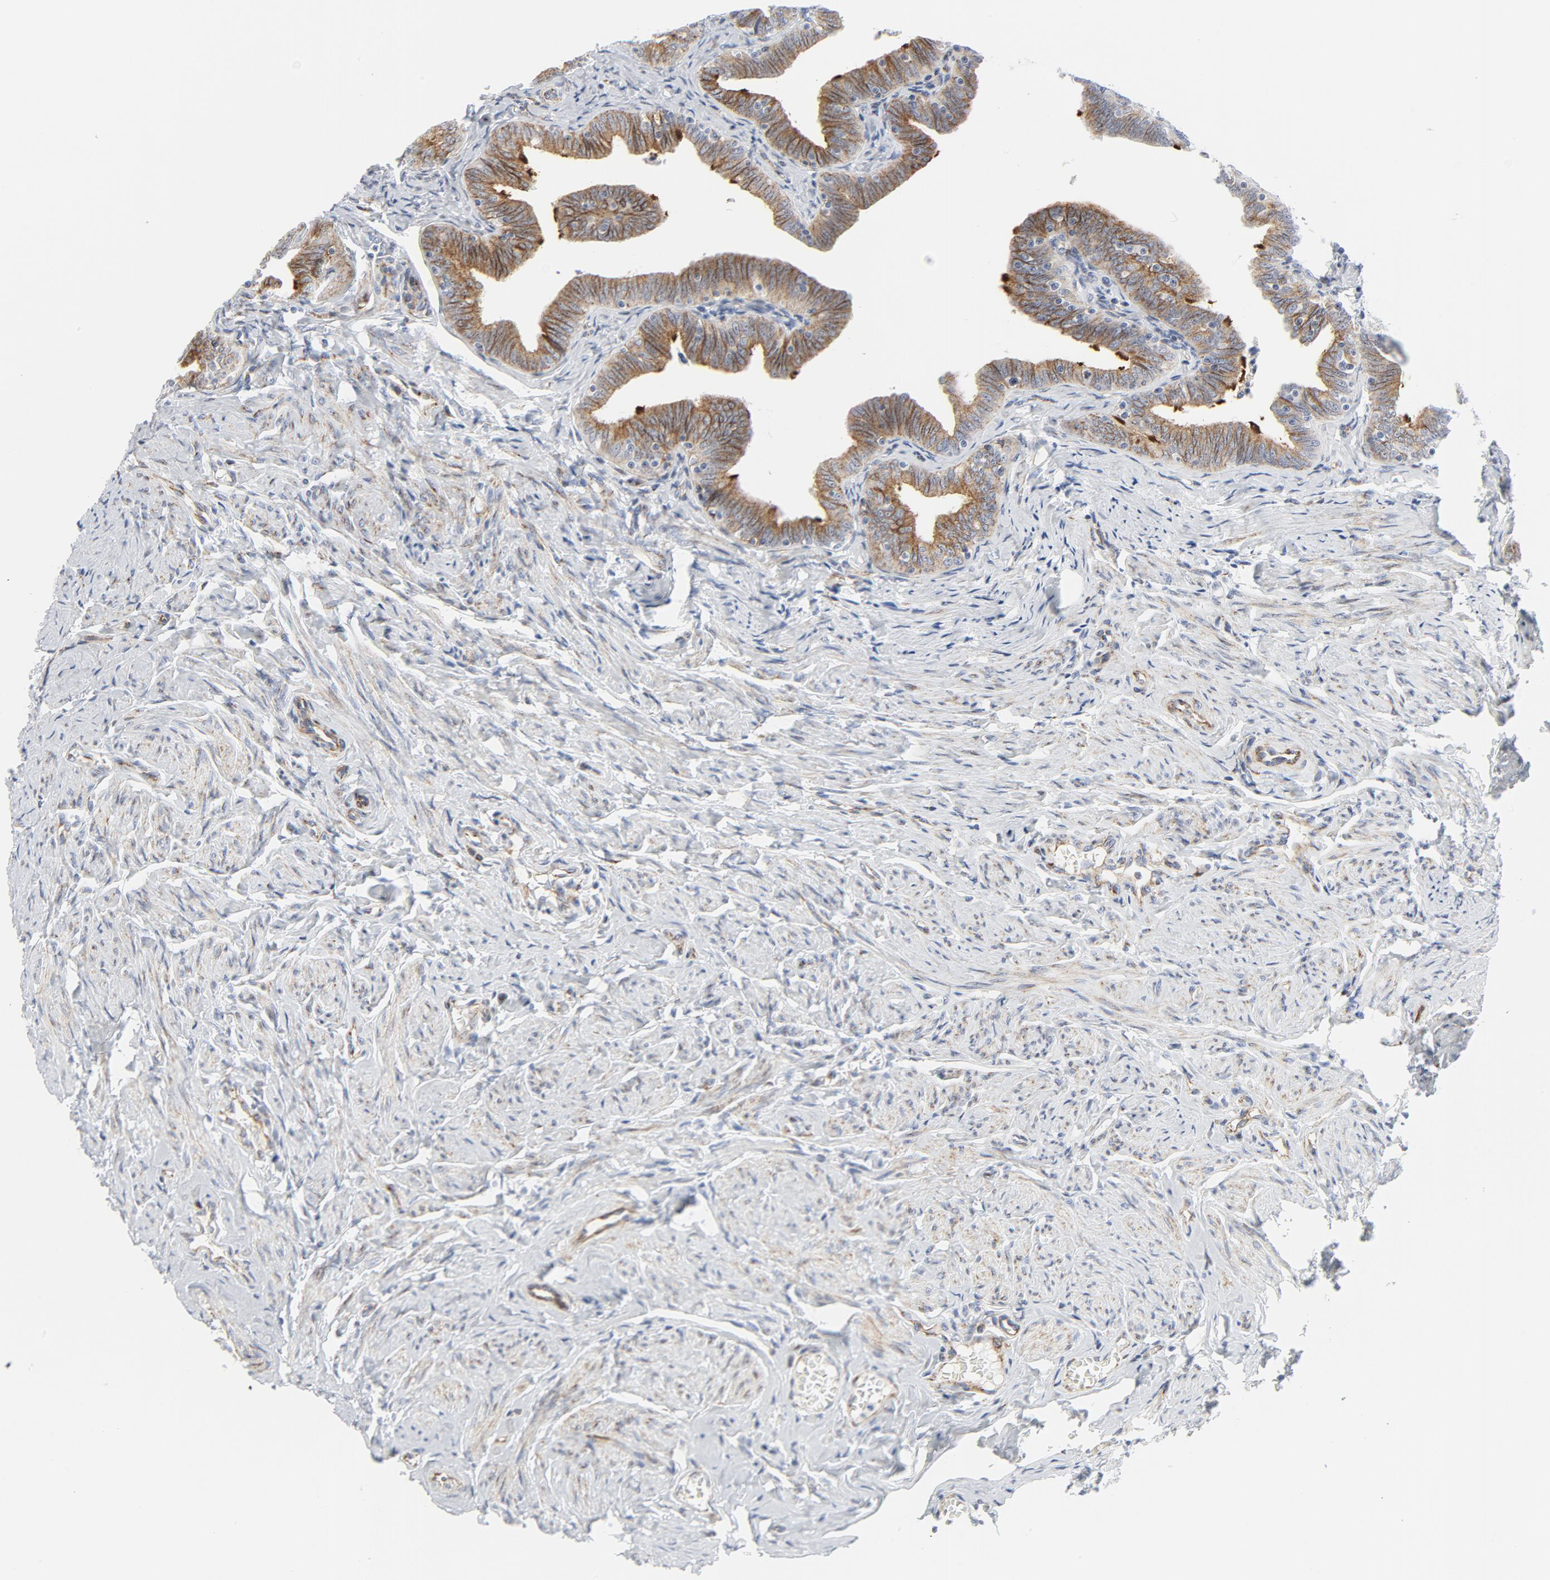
{"staining": {"intensity": "moderate", "quantity": ">75%", "location": "cytoplasmic/membranous"}, "tissue": "fallopian tube", "cell_type": "Glandular cells", "image_type": "normal", "snomed": [{"axis": "morphology", "description": "Normal tissue, NOS"}, {"axis": "topography", "description": "Fallopian tube"}, {"axis": "topography", "description": "Ovary"}], "caption": "This image reveals immunohistochemistry (IHC) staining of normal human fallopian tube, with medium moderate cytoplasmic/membranous staining in approximately >75% of glandular cells.", "gene": "TUBB1", "patient": {"sex": "female", "age": 69}}